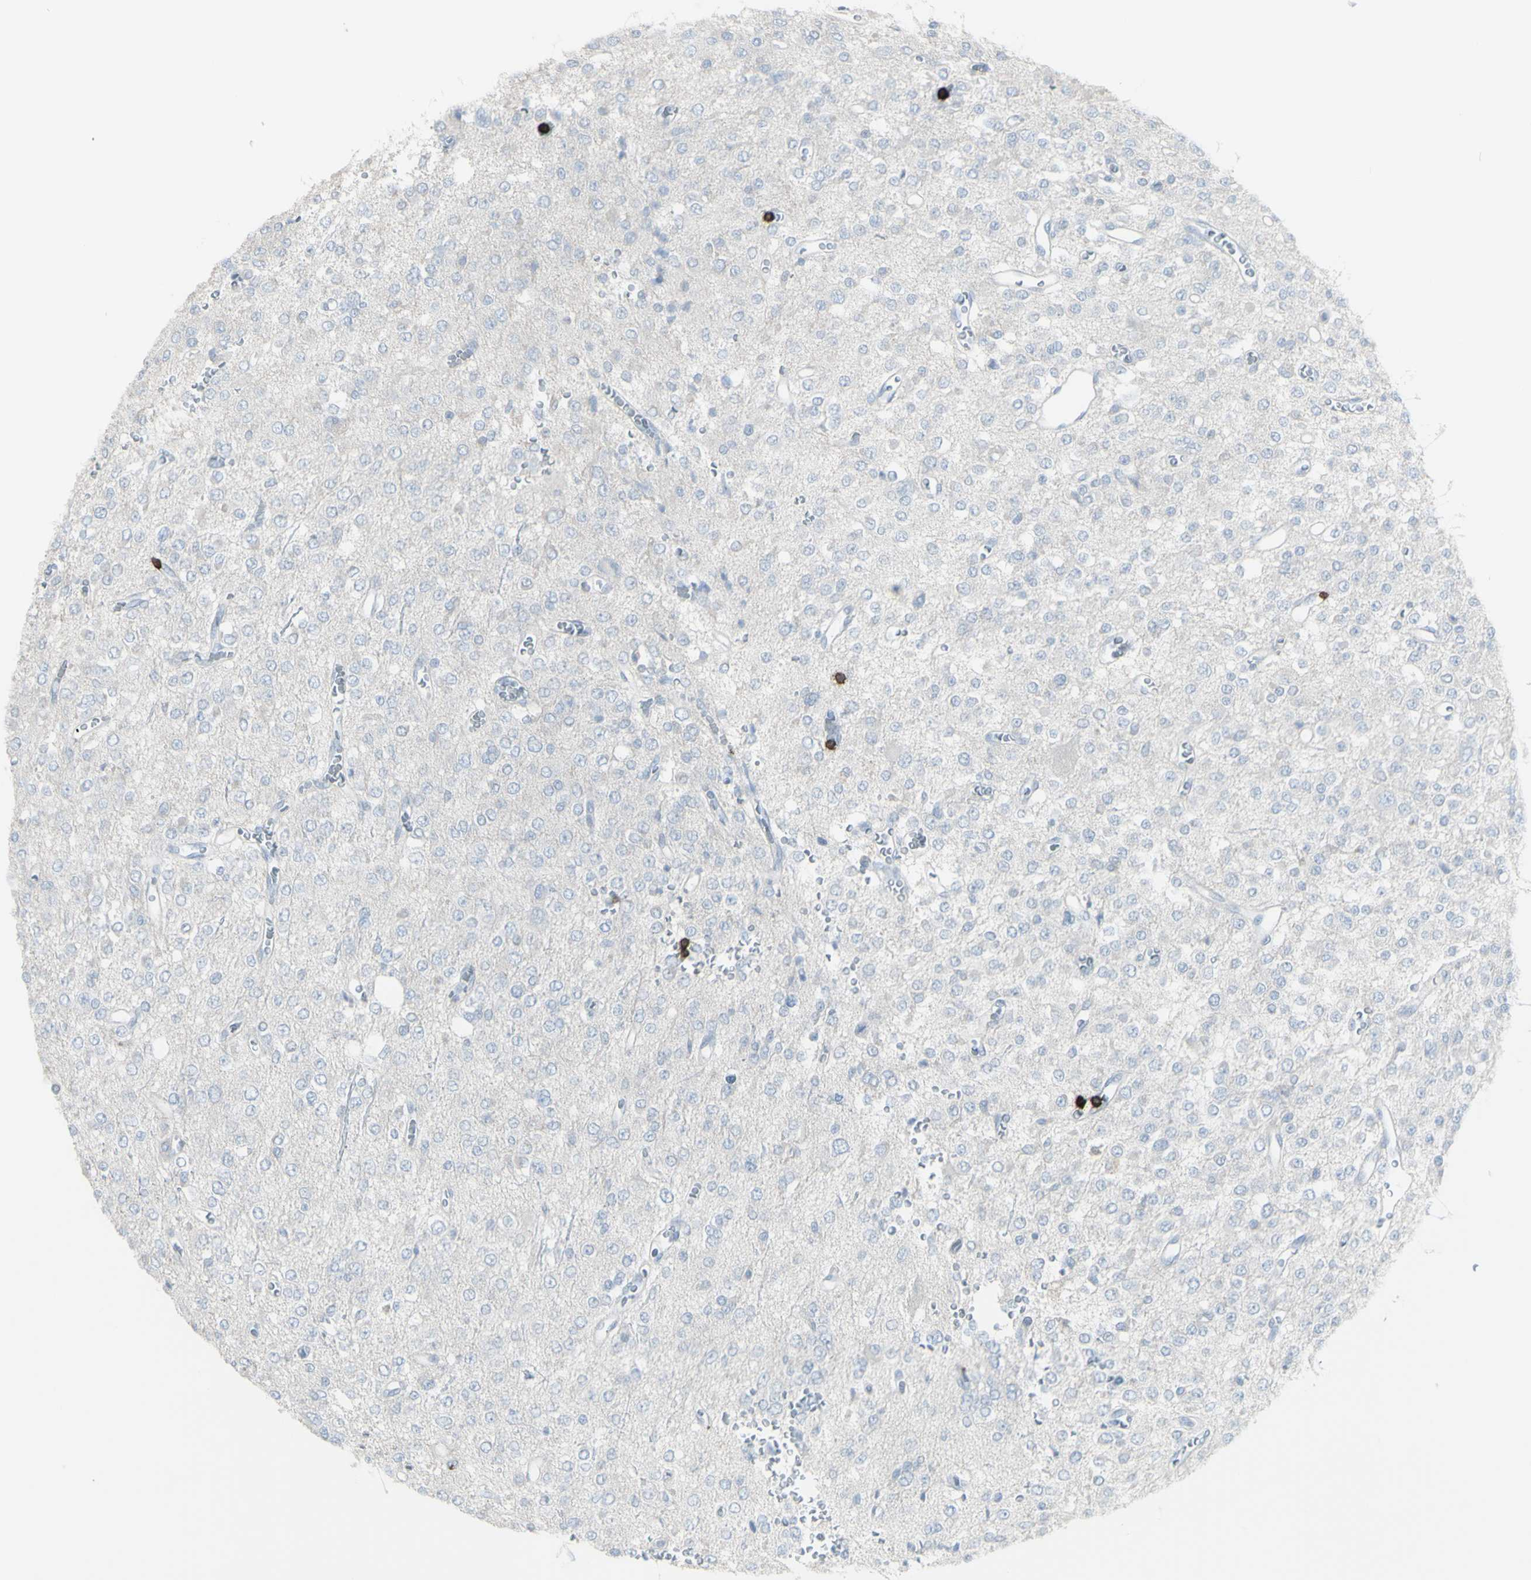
{"staining": {"intensity": "negative", "quantity": "none", "location": "none"}, "tissue": "glioma", "cell_type": "Tumor cells", "image_type": "cancer", "snomed": [{"axis": "morphology", "description": "Glioma, malignant, Low grade"}, {"axis": "topography", "description": "Brain"}], "caption": "Immunohistochemical staining of human low-grade glioma (malignant) demonstrates no significant positivity in tumor cells.", "gene": "CD247", "patient": {"sex": "male", "age": 38}}